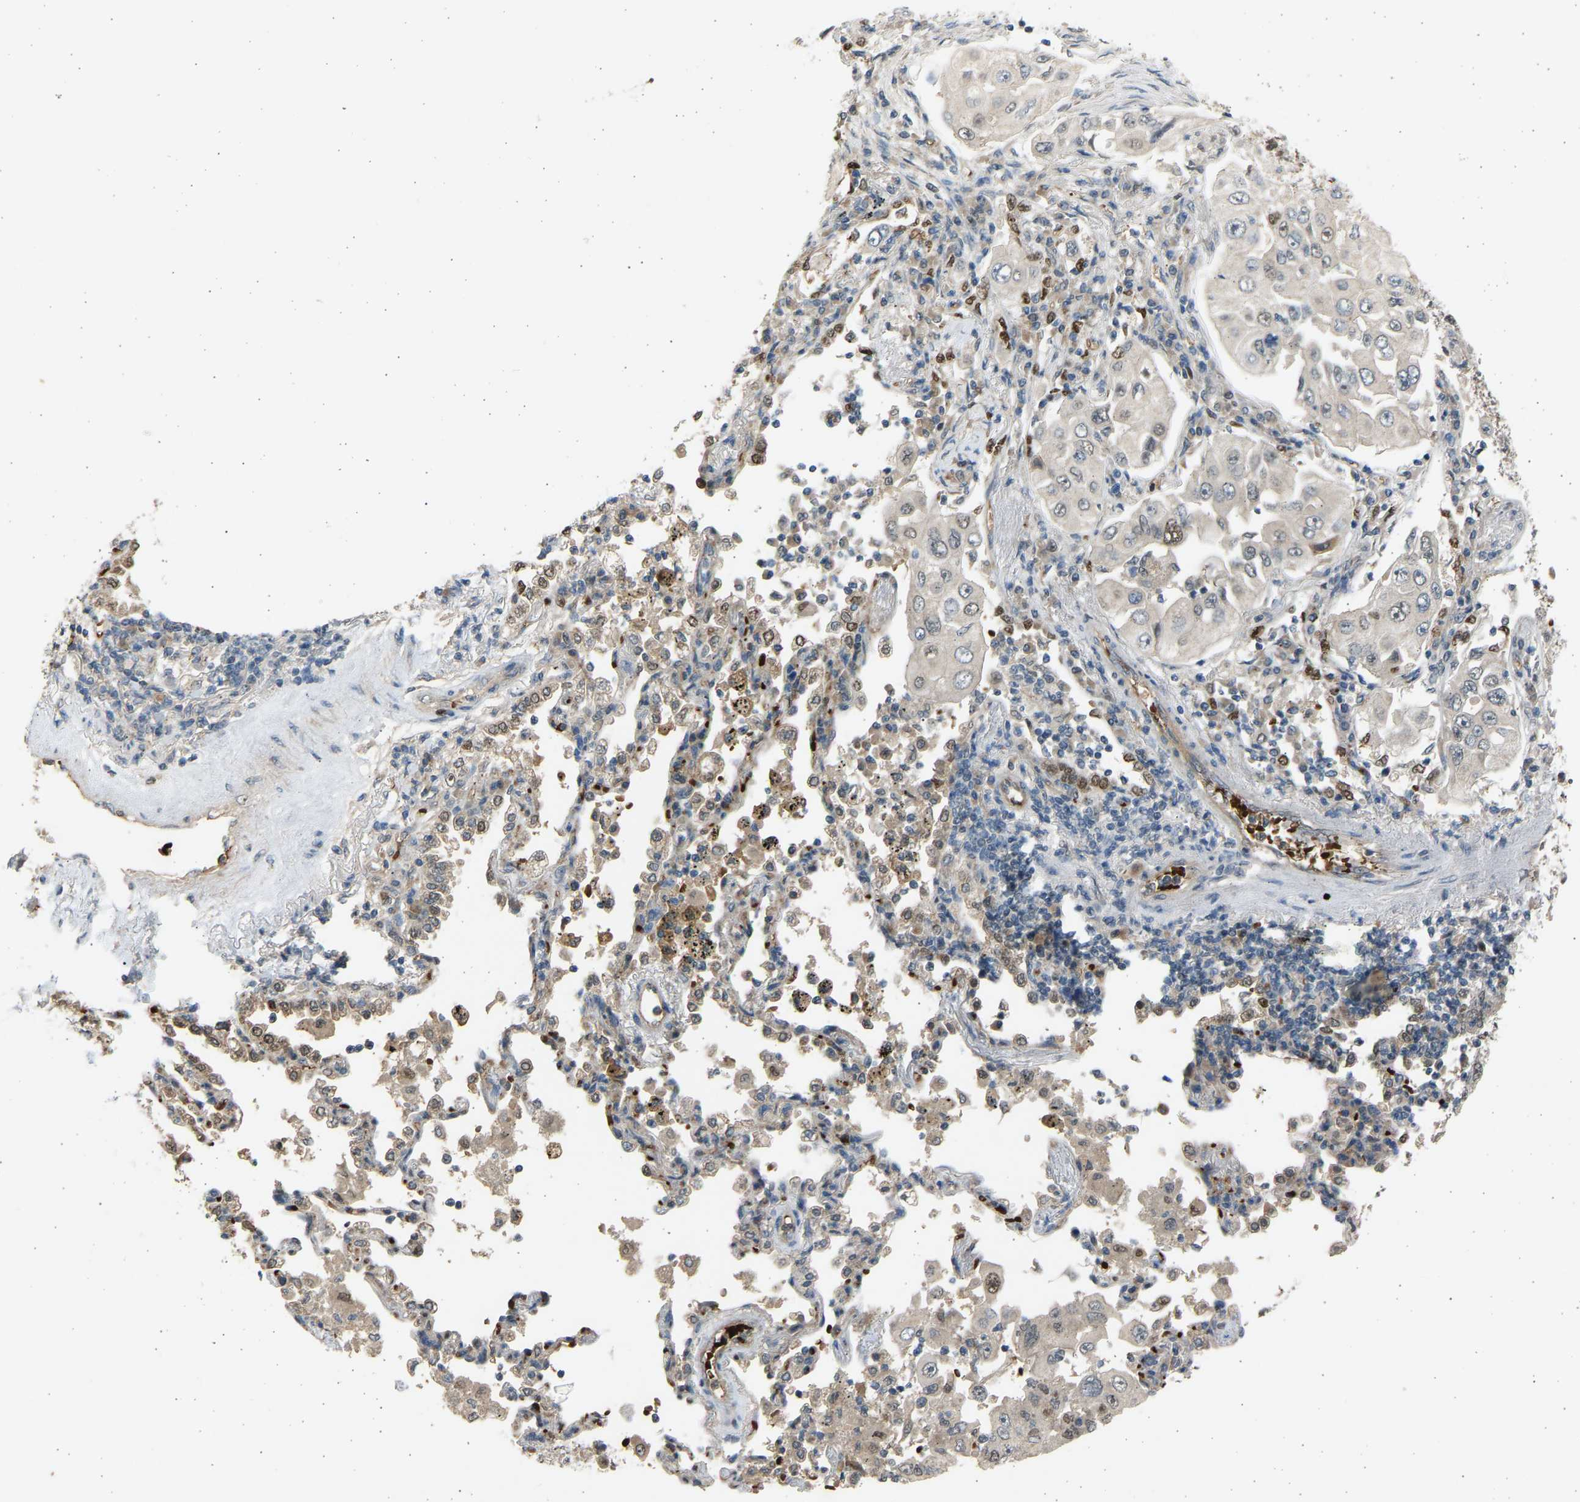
{"staining": {"intensity": "negative", "quantity": "none", "location": "none"}, "tissue": "lung cancer", "cell_type": "Tumor cells", "image_type": "cancer", "snomed": [{"axis": "morphology", "description": "Adenocarcinoma, NOS"}, {"axis": "topography", "description": "Lung"}], "caption": "DAB immunohistochemical staining of lung cancer (adenocarcinoma) reveals no significant expression in tumor cells. Nuclei are stained in blue.", "gene": "BIRC2", "patient": {"sex": "male", "age": 84}}